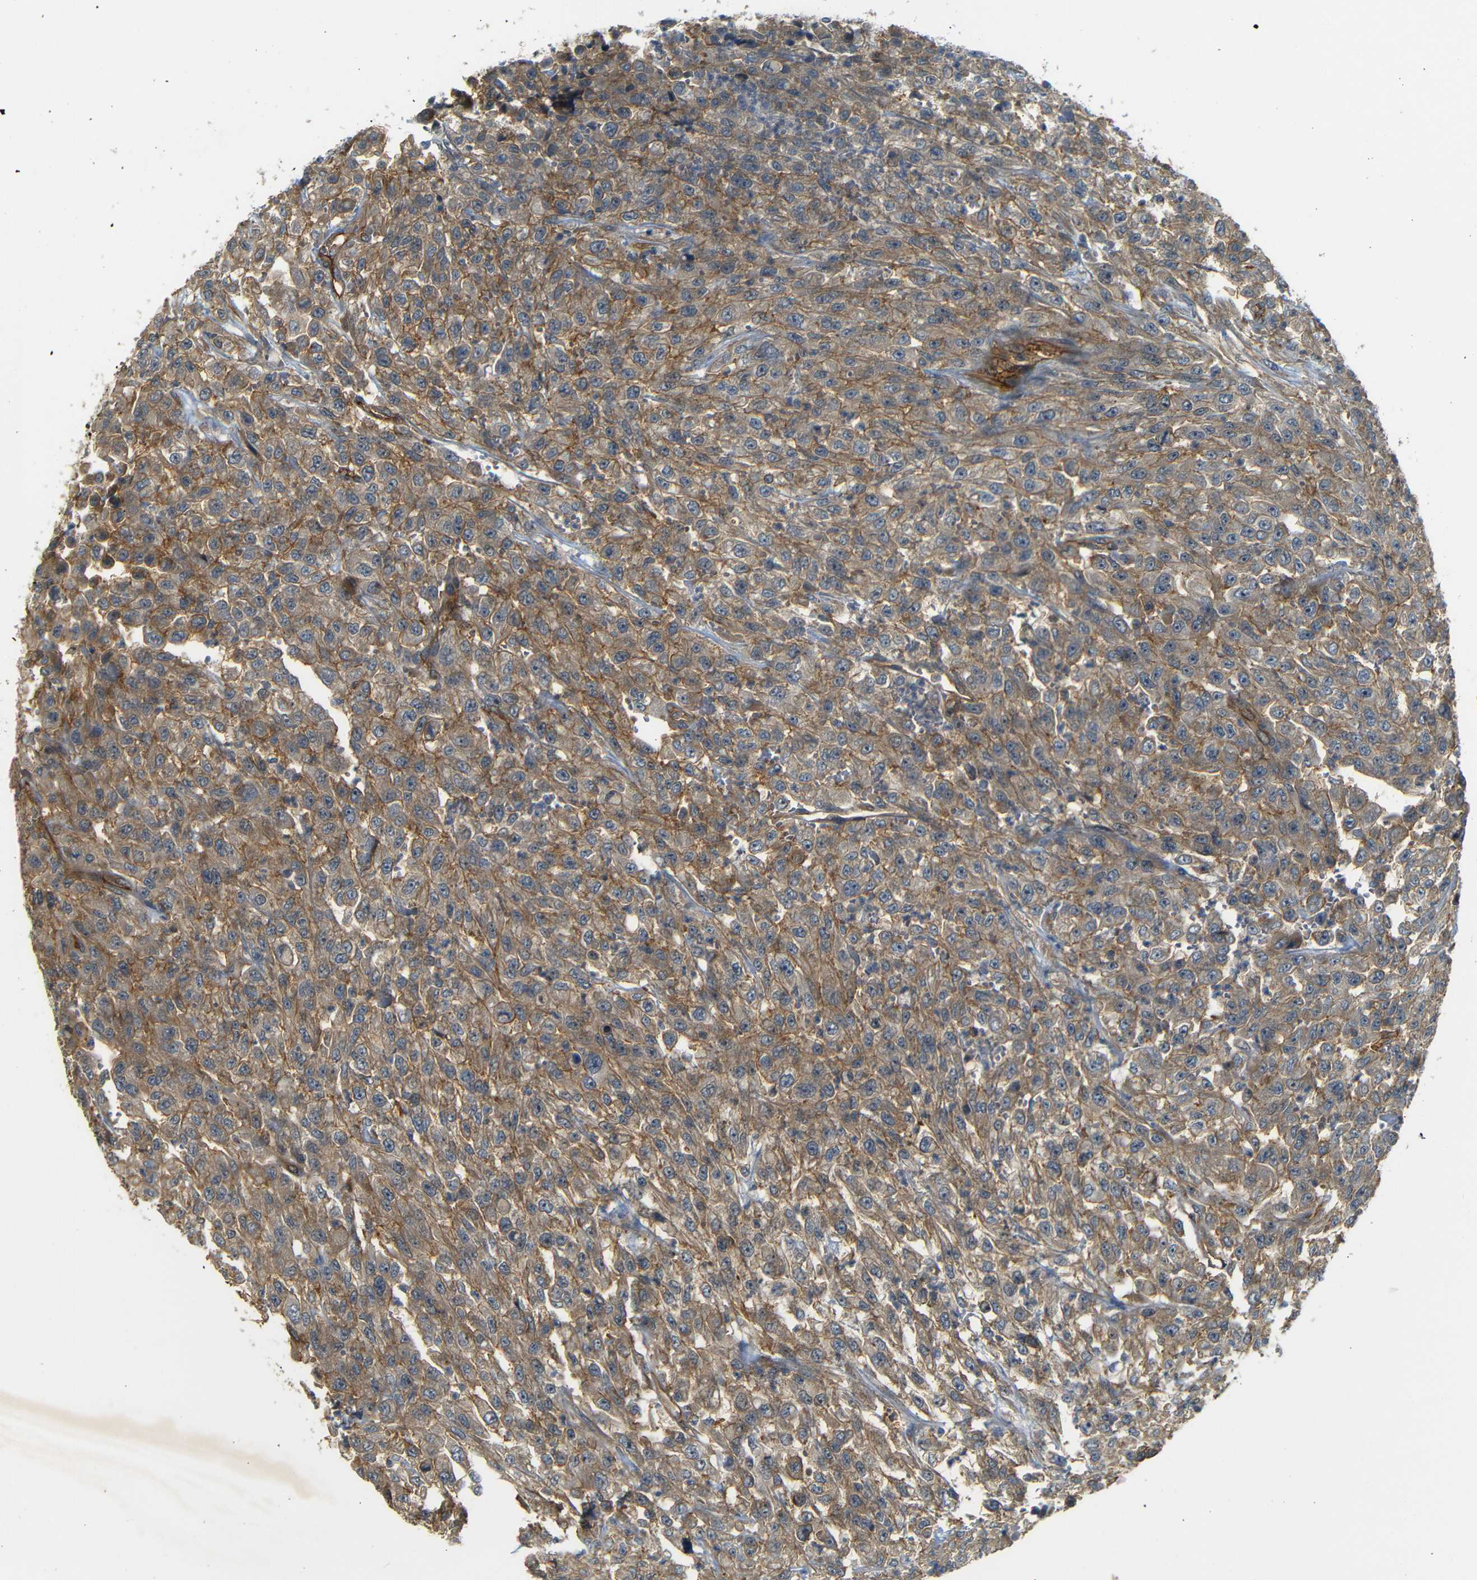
{"staining": {"intensity": "moderate", "quantity": ">75%", "location": "cytoplasmic/membranous"}, "tissue": "urothelial cancer", "cell_type": "Tumor cells", "image_type": "cancer", "snomed": [{"axis": "morphology", "description": "Urothelial carcinoma, High grade"}, {"axis": "topography", "description": "Urinary bladder"}], "caption": "A medium amount of moderate cytoplasmic/membranous staining is seen in approximately >75% of tumor cells in urothelial carcinoma (high-grade) tissue.", "gene": "RELL1", "patient": {"sex": "male", "age": 46}}